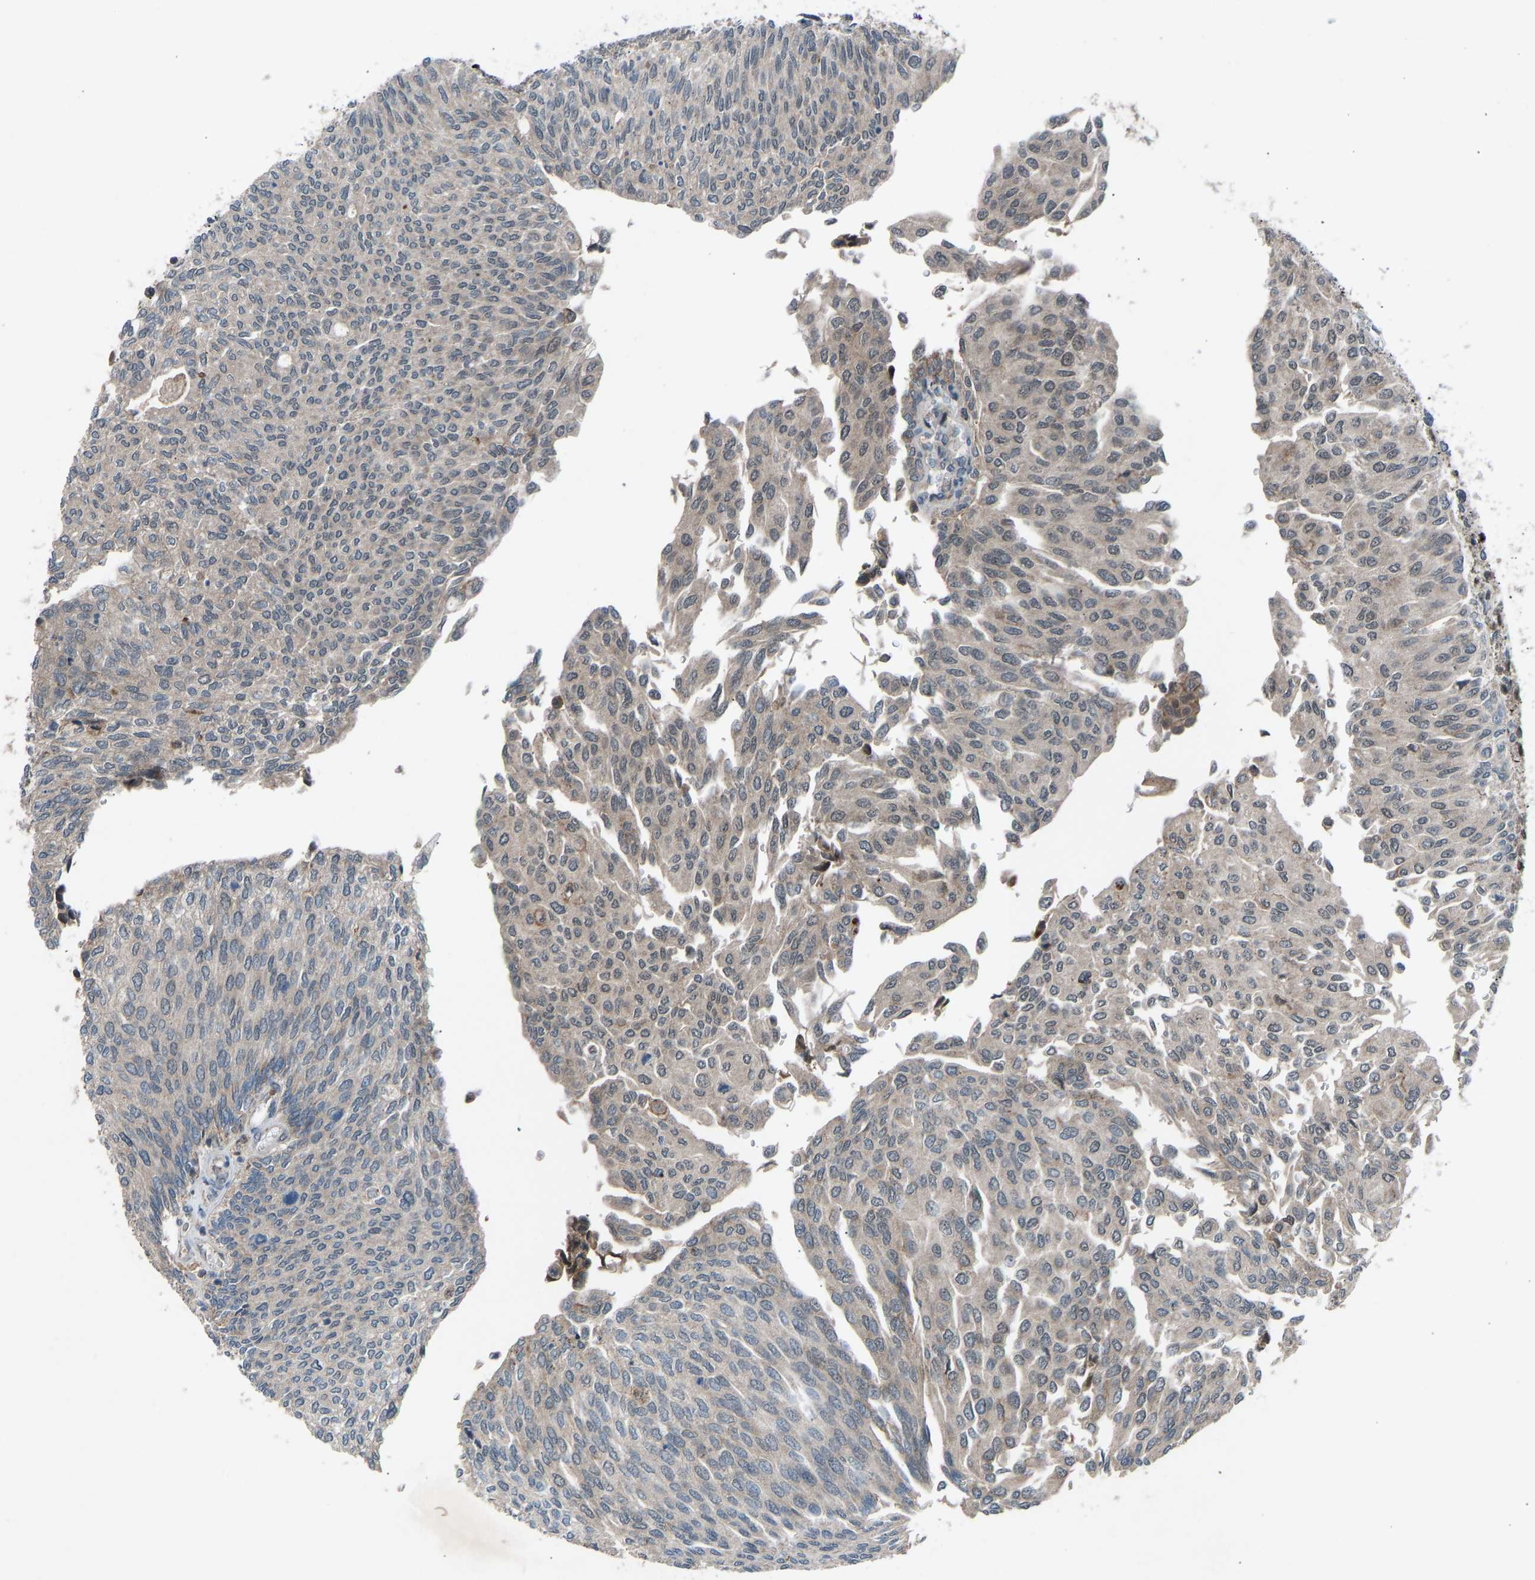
{"staining": {"intensity": "weak", "quantity": "<25%", "location": "cytoplasmic/membranous"}, "tissue": "urothelial cancer", "cell_type": "Tumor cells", "image_type": "cancer", "snomed": [{"axis": "morphology", "description": "Urothelial carcinoma, Low grade"}, {"axis": "topography", "description": "Urinary bladder"}], "caption": "High magnification brightfield microscopy of low-grade urothelial carcinoma stained with DAB (3,3'-diaminobenzidine) (brown) and counterstained with hematoxylin (blue): tumor cells show no significant staining.", "gene": "SLC43A1", "patient": {"sex": "female", "age": 79}}